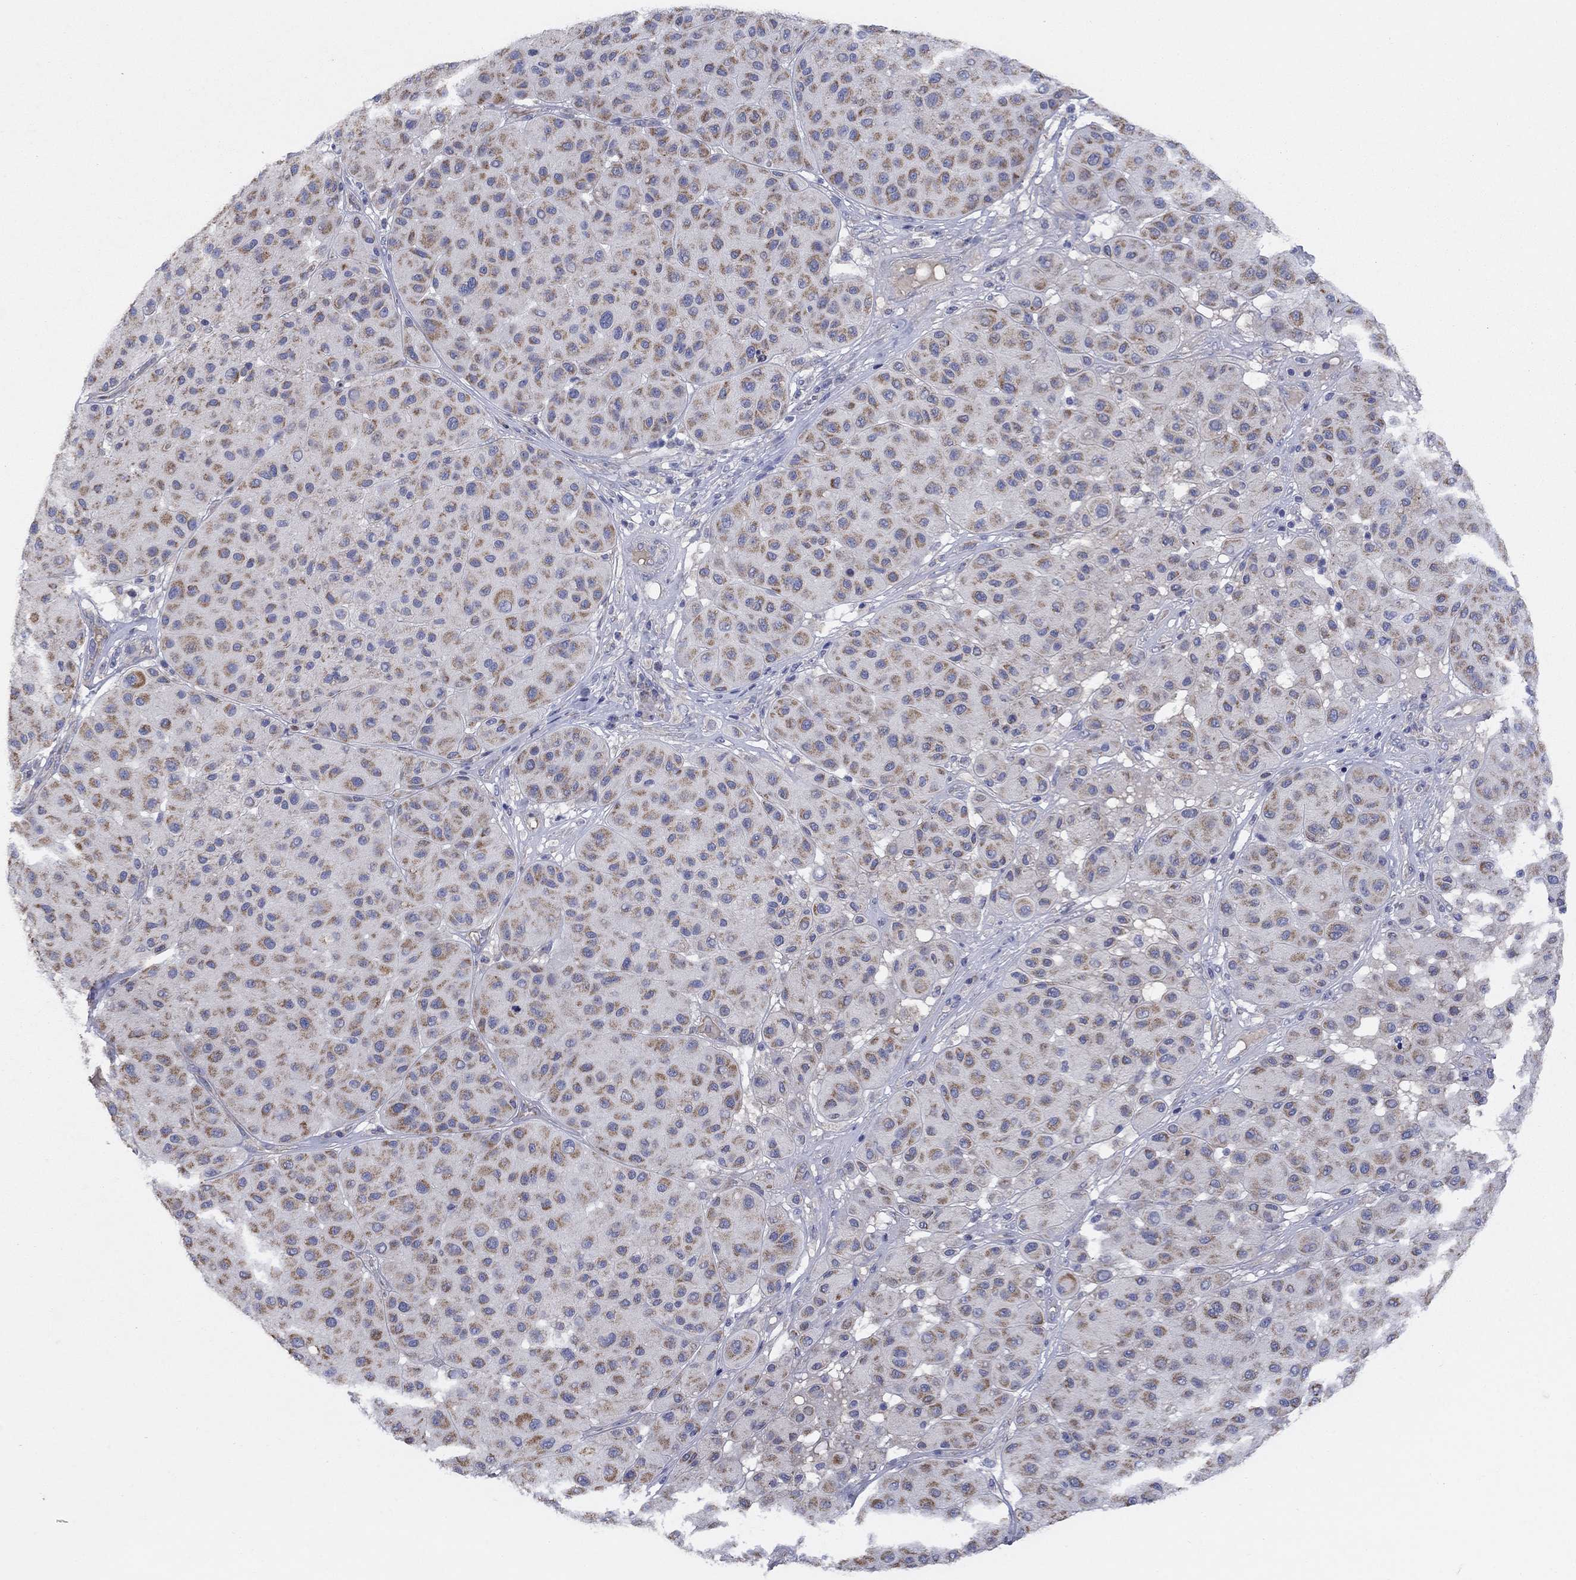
{"staining": {"intensity": "moderate", "quantity": ">75%", "location": "cytoplasmic/membranous"}, "tissue": "melanoma", "cell_type": "Tumor cells", "image_type": "cancer", "snomed": [{"axis": "morphology", "description": "Malignant melanoma, Metastatic site"}, {"axis": "topography", "description": "Smooth muscle"}], "caption": "Immunohistochemical staining of melanoma demonstrates medium levels of moderate cytoplasmic/membranous positivity in approximately >75% of tumor cells. (brown staining indicates protein expression, while blue staining denotes nuclei).", "gene": "CLVS1", "patient": {"sex": "male", "age": 41}}